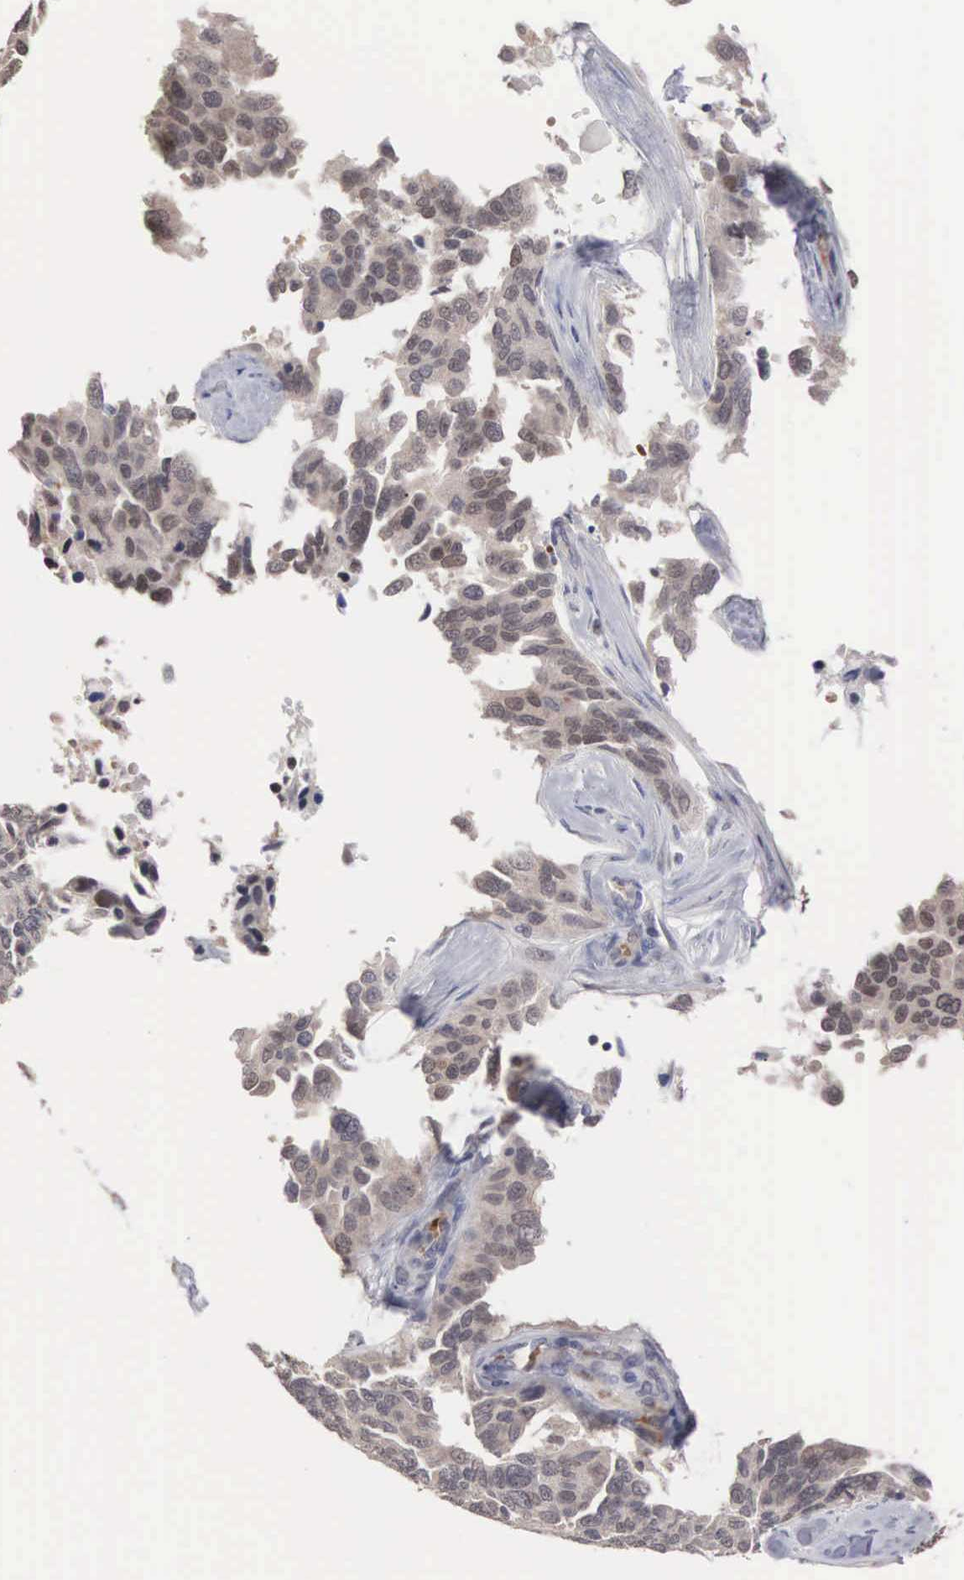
{"staining": {"intensity": "weak", "quantity": "25%-75%", "location": "none"}, "tissue": "ovarian cancer", "cell_type": "Tumor cells", "image_type": "cancer", "snomed": [{"axis": "morphology", "description": "Cystadenocarcinoma, serous, NOS"}, {"axis": "topography", "description": "Ovary"}], "caption": "Weak None protein expression is appreciated in approximately 25%-75% of tumor cells in ovarian cancer (serous cystadenocarcinoma).", "gene": "ACOT4", "patient": {"sex": "female", "age": 64}}